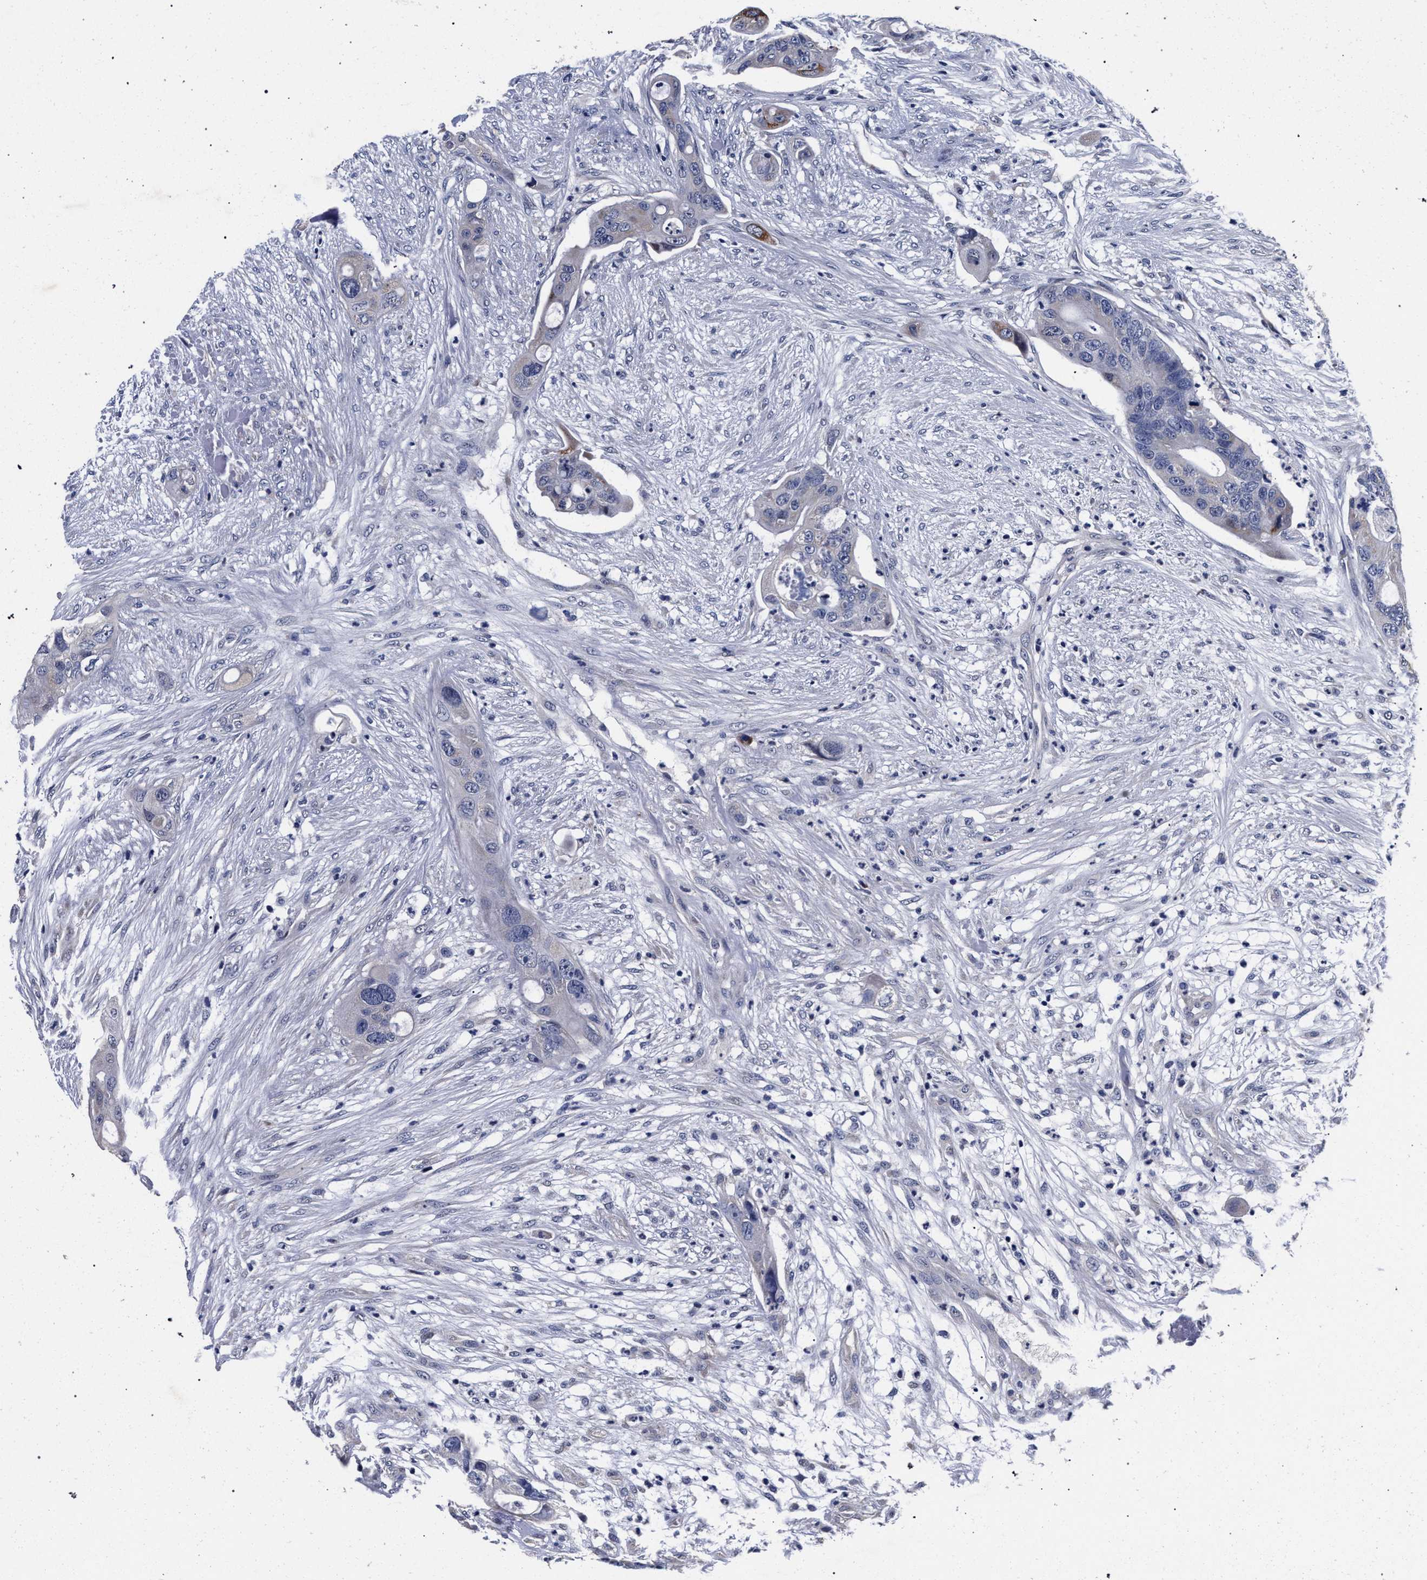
{"staining": {"intensity": "negative", "quantity": "none", "location": "none"}, "tissue": "colorectal cancer", "cell_type": "Tumor cells", "image_type": "cancer", "snomed": [{"axis": "morphology", "description": "Adenocarcinoma, NOS"}, {"axis": "topography", "description": "Colon"}], "caption": "Protein analysis of colorectal cancer (adenocarcinoma) shows no significant expression in tumor cells. (DAB immunohistochemistry (IHC) with hematoxylin counter stain).", "gene": "CFAP95", "patient": {"sex": "female", "age": 57}}